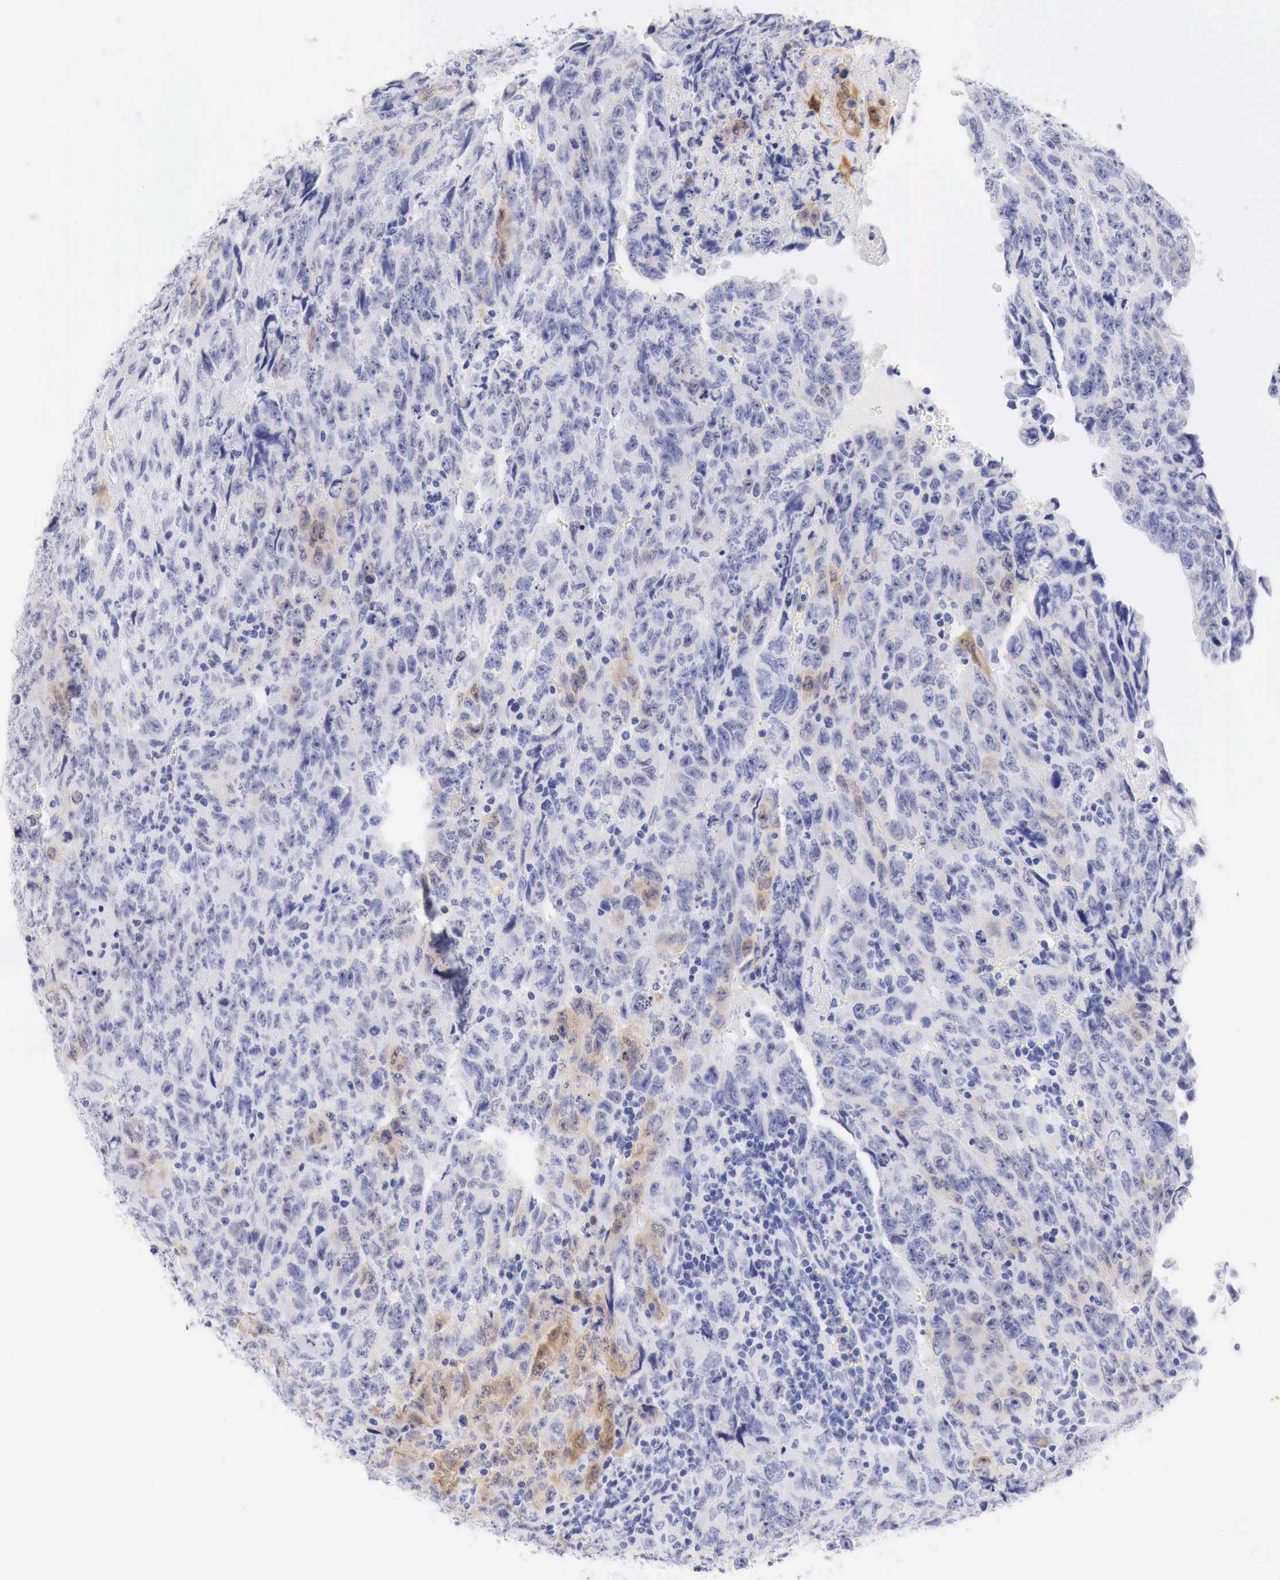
{"staining": {"intensity": "moderate", "quantity": "<25%", "location": "cytoplasmic/membranous"}, "tissue": "testis cancer", "cell_type": "Tumor cells", "image_type": "cancer", "snomed": [{"axis": "morphology", "description": "Carcinoma, Embryonal, NOS"}, {"axis": "topography", "description": "Testis"}], "caption": "A photomicrograph of human testis embryonal carcinoma stained for a protein shows moderate cytoplasmic/membranous brown staining in tumor cells.", "gene": "CDKN2A", "patient": {"sex": "male", "age": 28}}